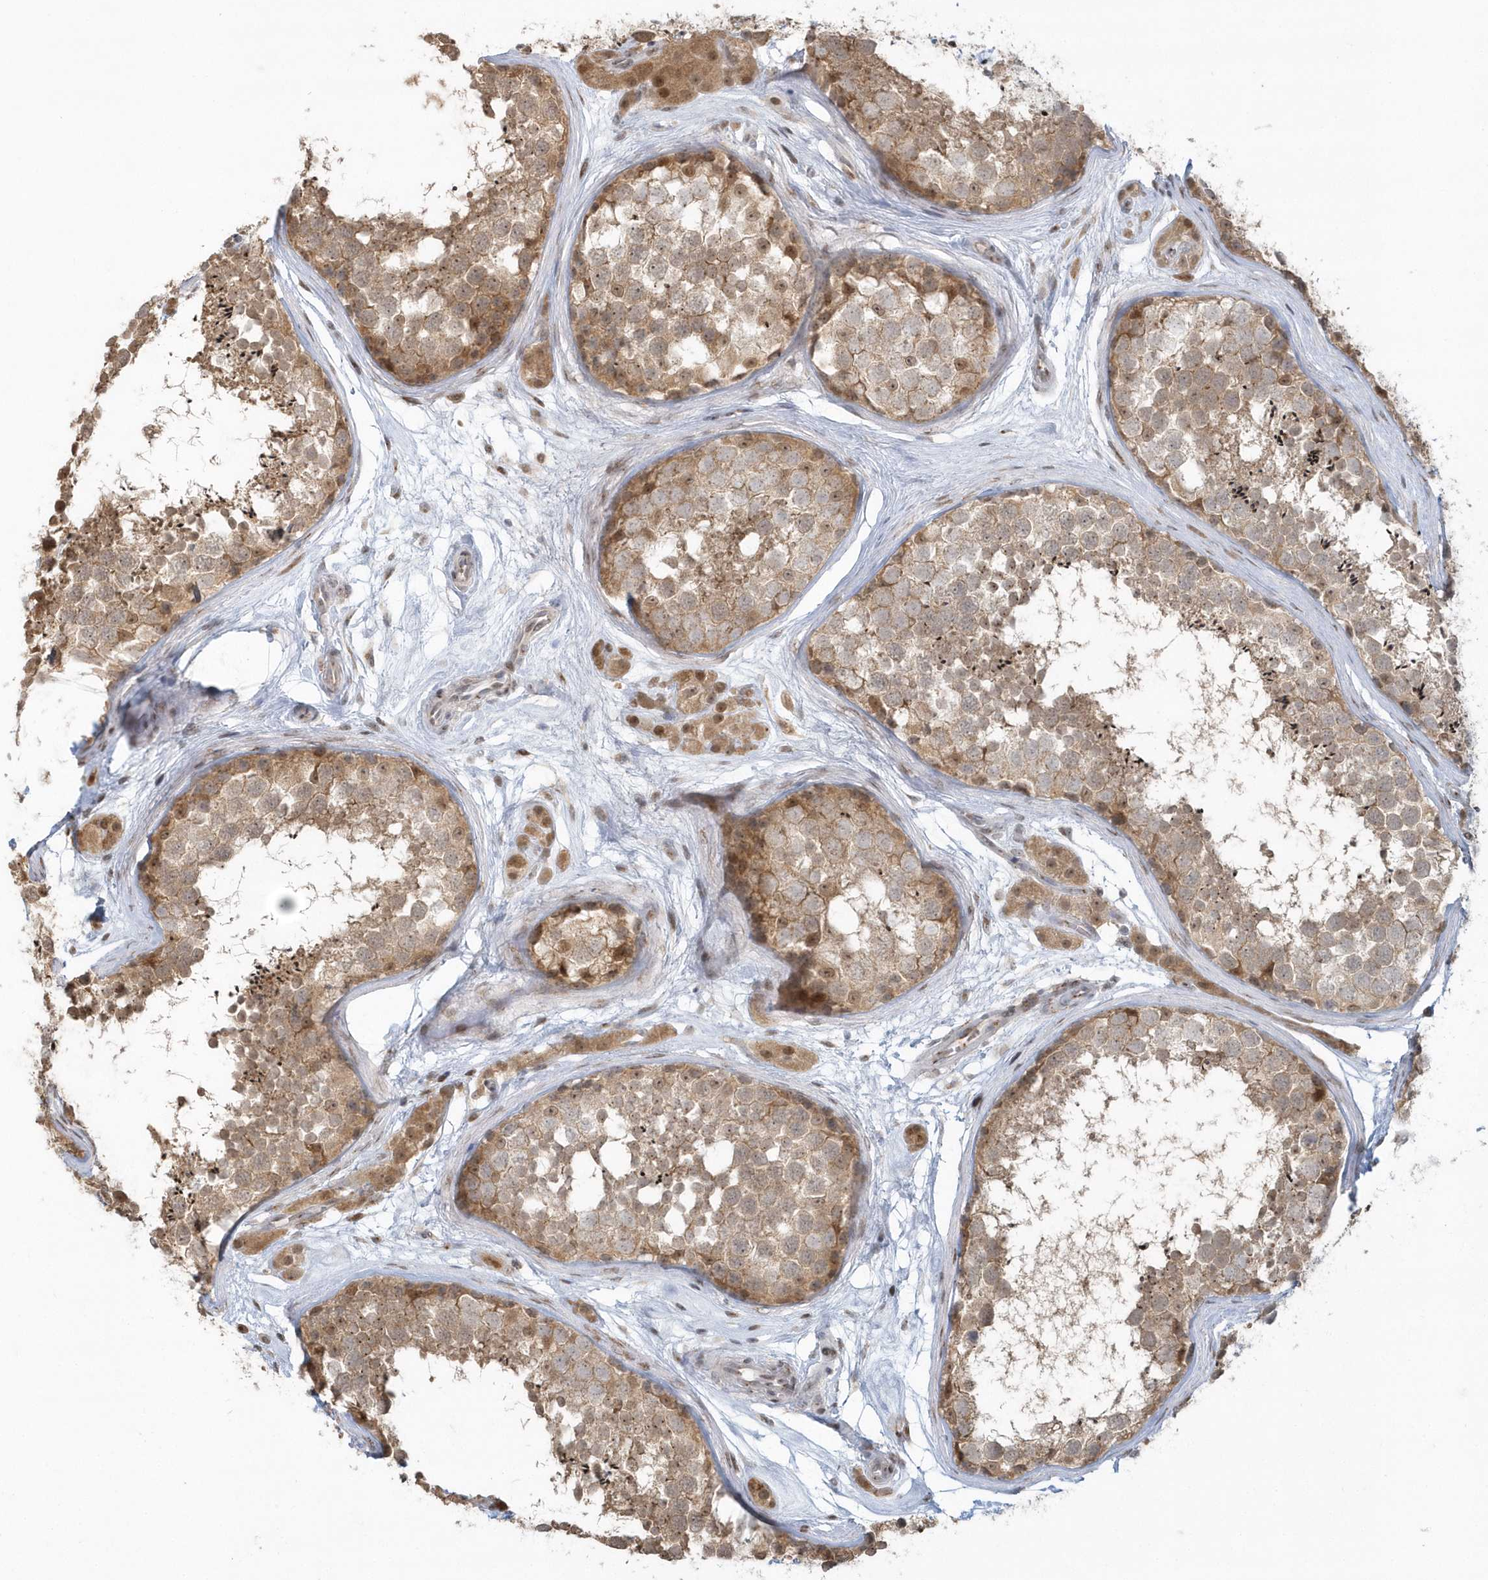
{"staining": {"intensity": "moderate", "quantity": "25%-75%", "location": "cytoplasmic/membranous,nuclear"}, "tissue": "testis", "cell_type": "Cells in seminiferous ducts", "image_type": "normal", "snomed": [{"axis": "morphology", "description": "Normal tissue, NOS"}, {"axis": "topography", "description": "Testis"}], "caption": "A micrograph of human testis stained for a protein shows moderate cytoplasmic/membranous,nuclear brown staining in cells in seminiferous ducts.", "gene": "DHFR", "patient": {"sex": "male", "age": 56}}